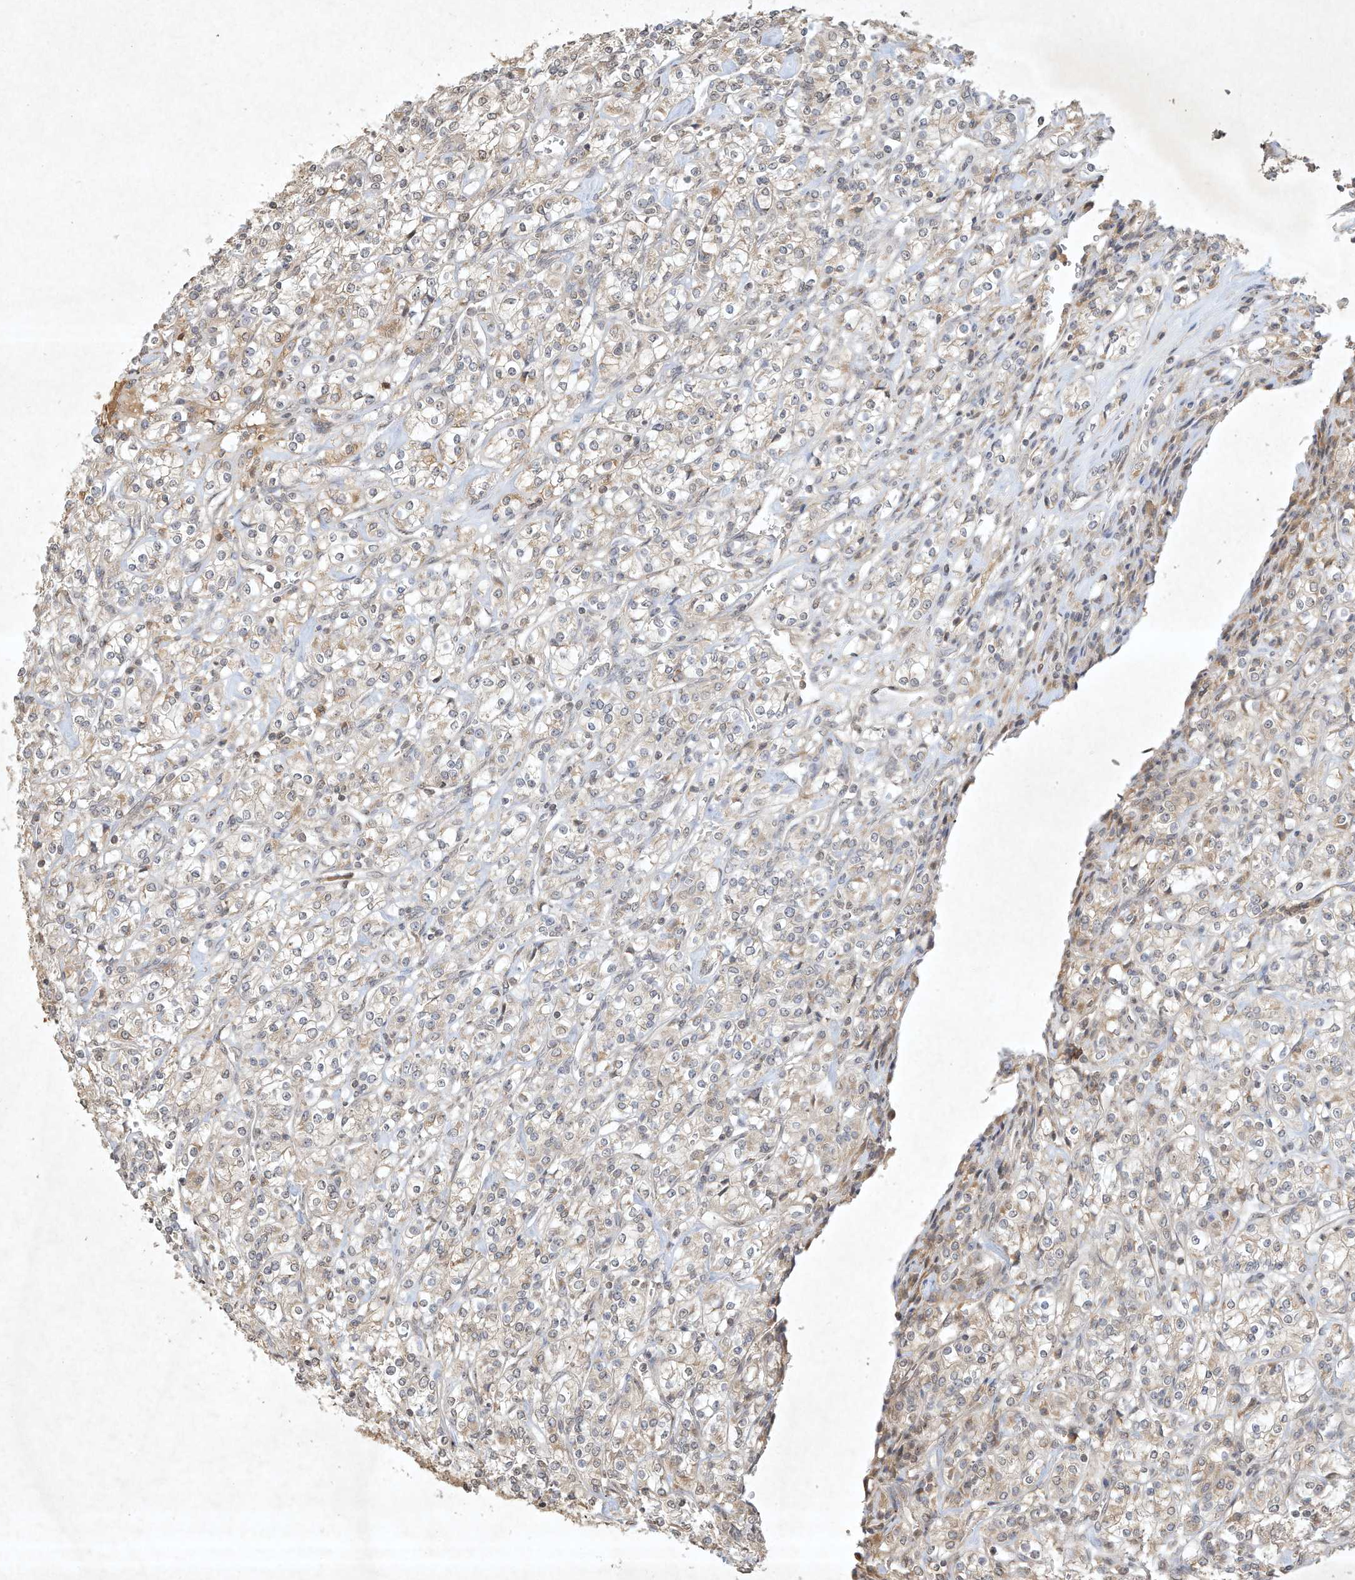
{"staining": {"intensity": "weak", "quantity": "<25%", "location": "cytoplasmic/membranous"}, "tissue": "renal cancer", "cell_type": "Tumor cells", "image_type": "cancer", "snomed": [{"axis": "morphology", "description": "Adenocarcinoma, NOS"}, {"axis": "topography", "description": "Kidney"}], "caption": "A histopathology image of renal cancer (adenocarcinoma) stained for a protein displays no brown staining in tumor cells. (Stains: DAB immunohistochemistry with hematoxylin counter stain, Microscopy: brightfield microscopy at high magnification).", "gene": "BTRC", "patient": {"sex": "male", "age": 77}}